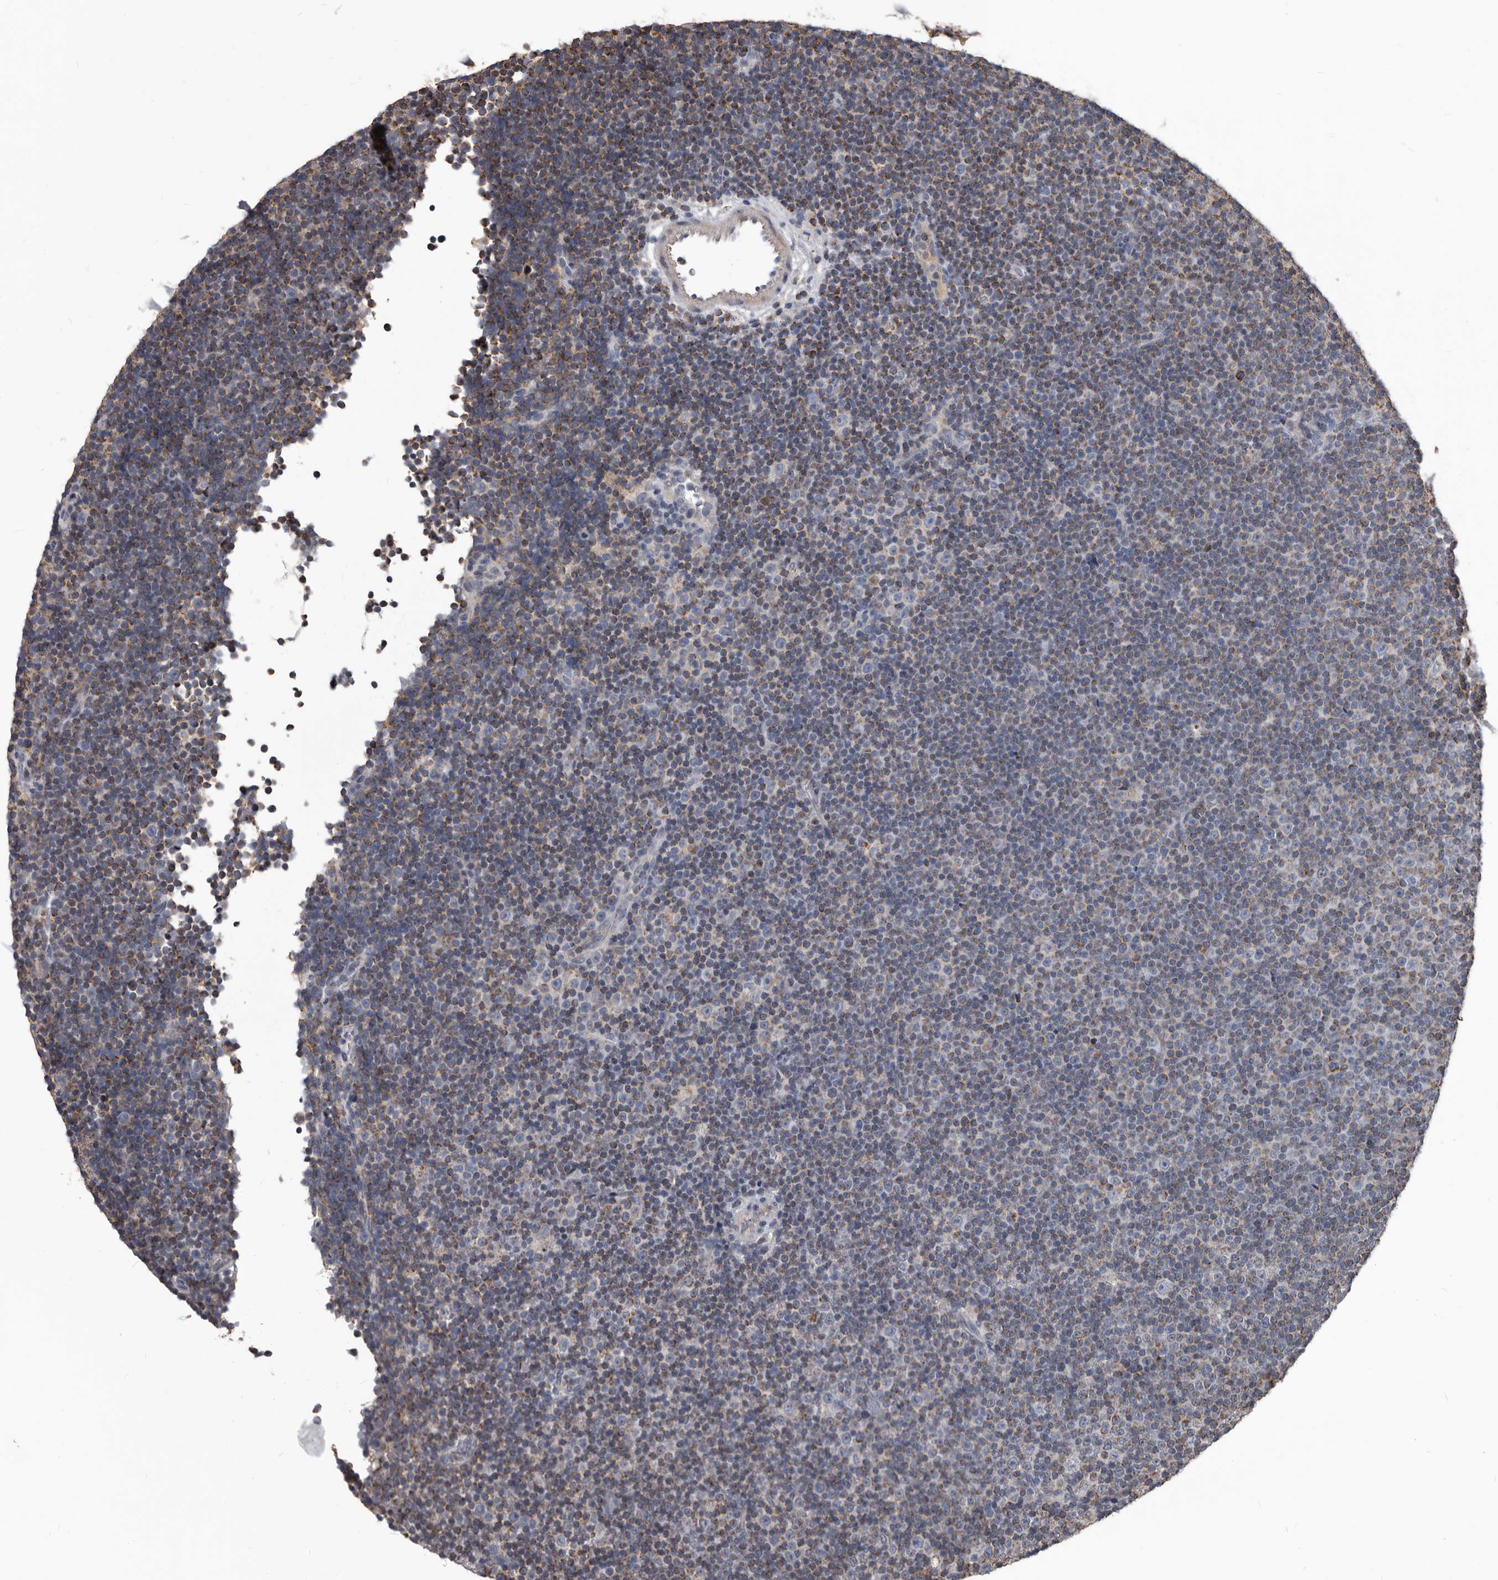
{"staining": {"intensity": "weak", "quantity": "<25%", "location": "cytoplasmic/membranous"}, "tissue": "lymphoma", "cell_type": "Tumor cells", "image_type": "cancer", "snomed": [{"axis": "morphology", "description": "Malignant lymphoma, non-Hodgkin's type, Low grade"}, {"axis": "topography", "description": "Lymph node"}], "caption": "DAB (3,3'-diaminobenzidine) immunohistochemical staining of lymphoma displays no significant expression in tumor cells.", "gene": "ALDH5A1", "patient": {"sex": "female", "age": 67}}